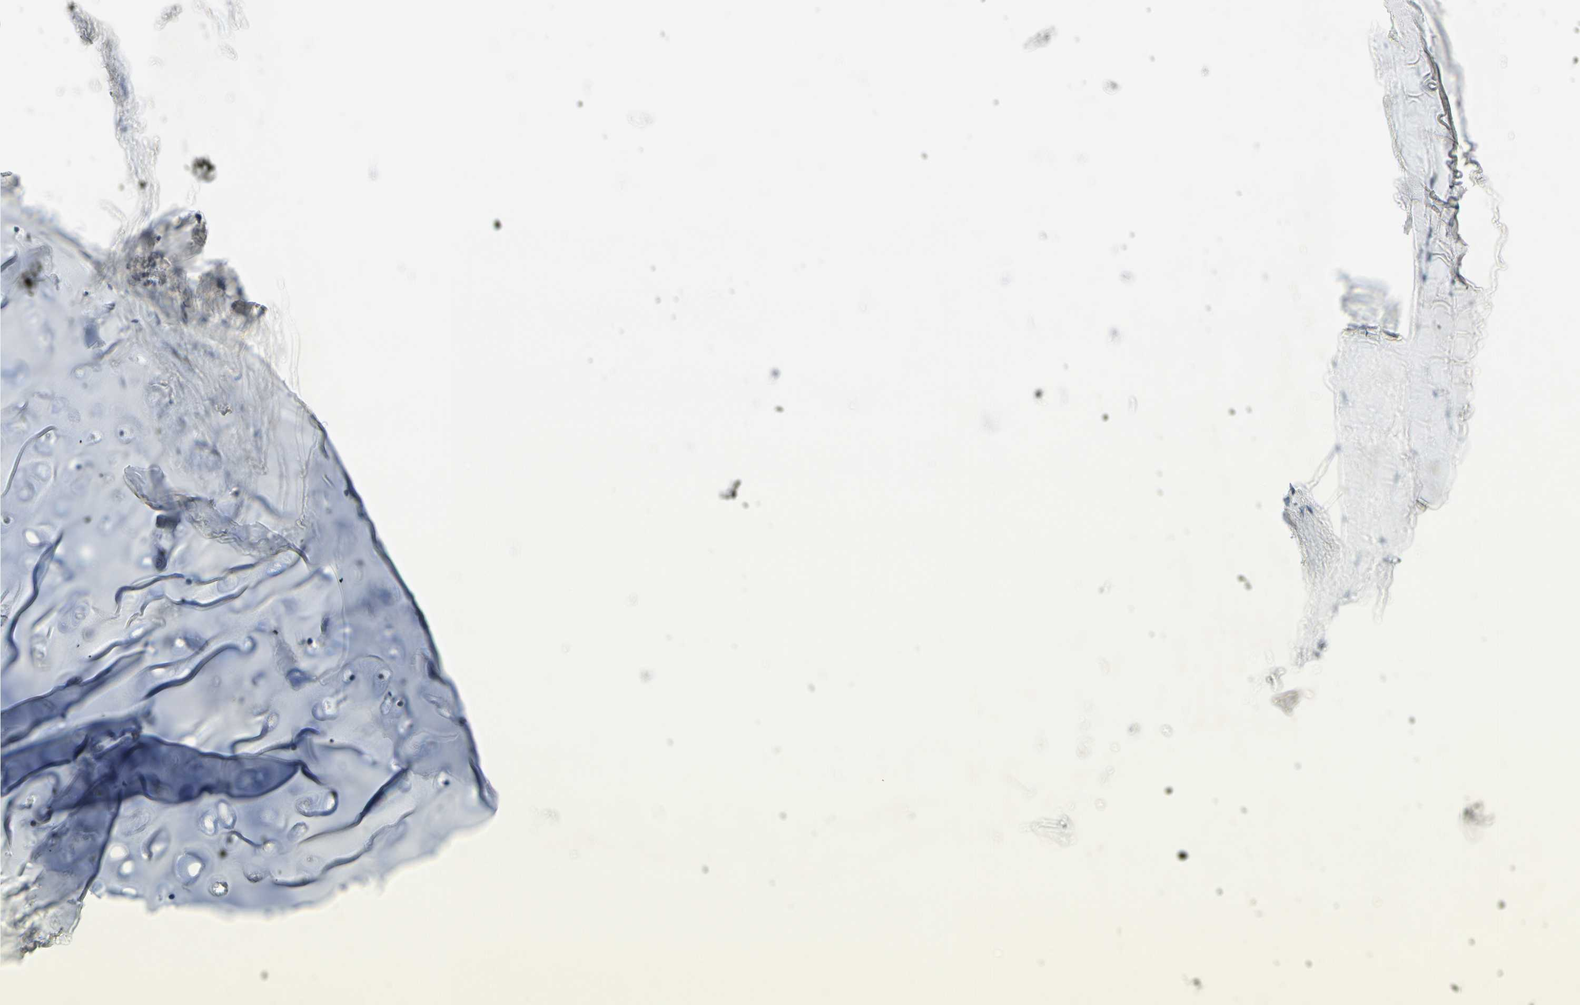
{"staining": {"intensity": "negative", "quantity": "none", "location": "none"}, "tissue": "adipose tissue", "cell_type": "Adipocytes", "image_type": "normal", "snomed": [{"axis": "morphology", "description": "Normal tissue, NOS"}, {"axis": "topography", "description": "Bronchus"}], "caption": "Protein analysis of normal adipose tissue demonstrates no significant staining in adipocytes. (Brightfield microscopy of DAB (3,3'-diaminobenzidine) immunohistochemistry at high magnification).", "gene": "MAP2", "patient": {"sex": "female", "age": 73}}